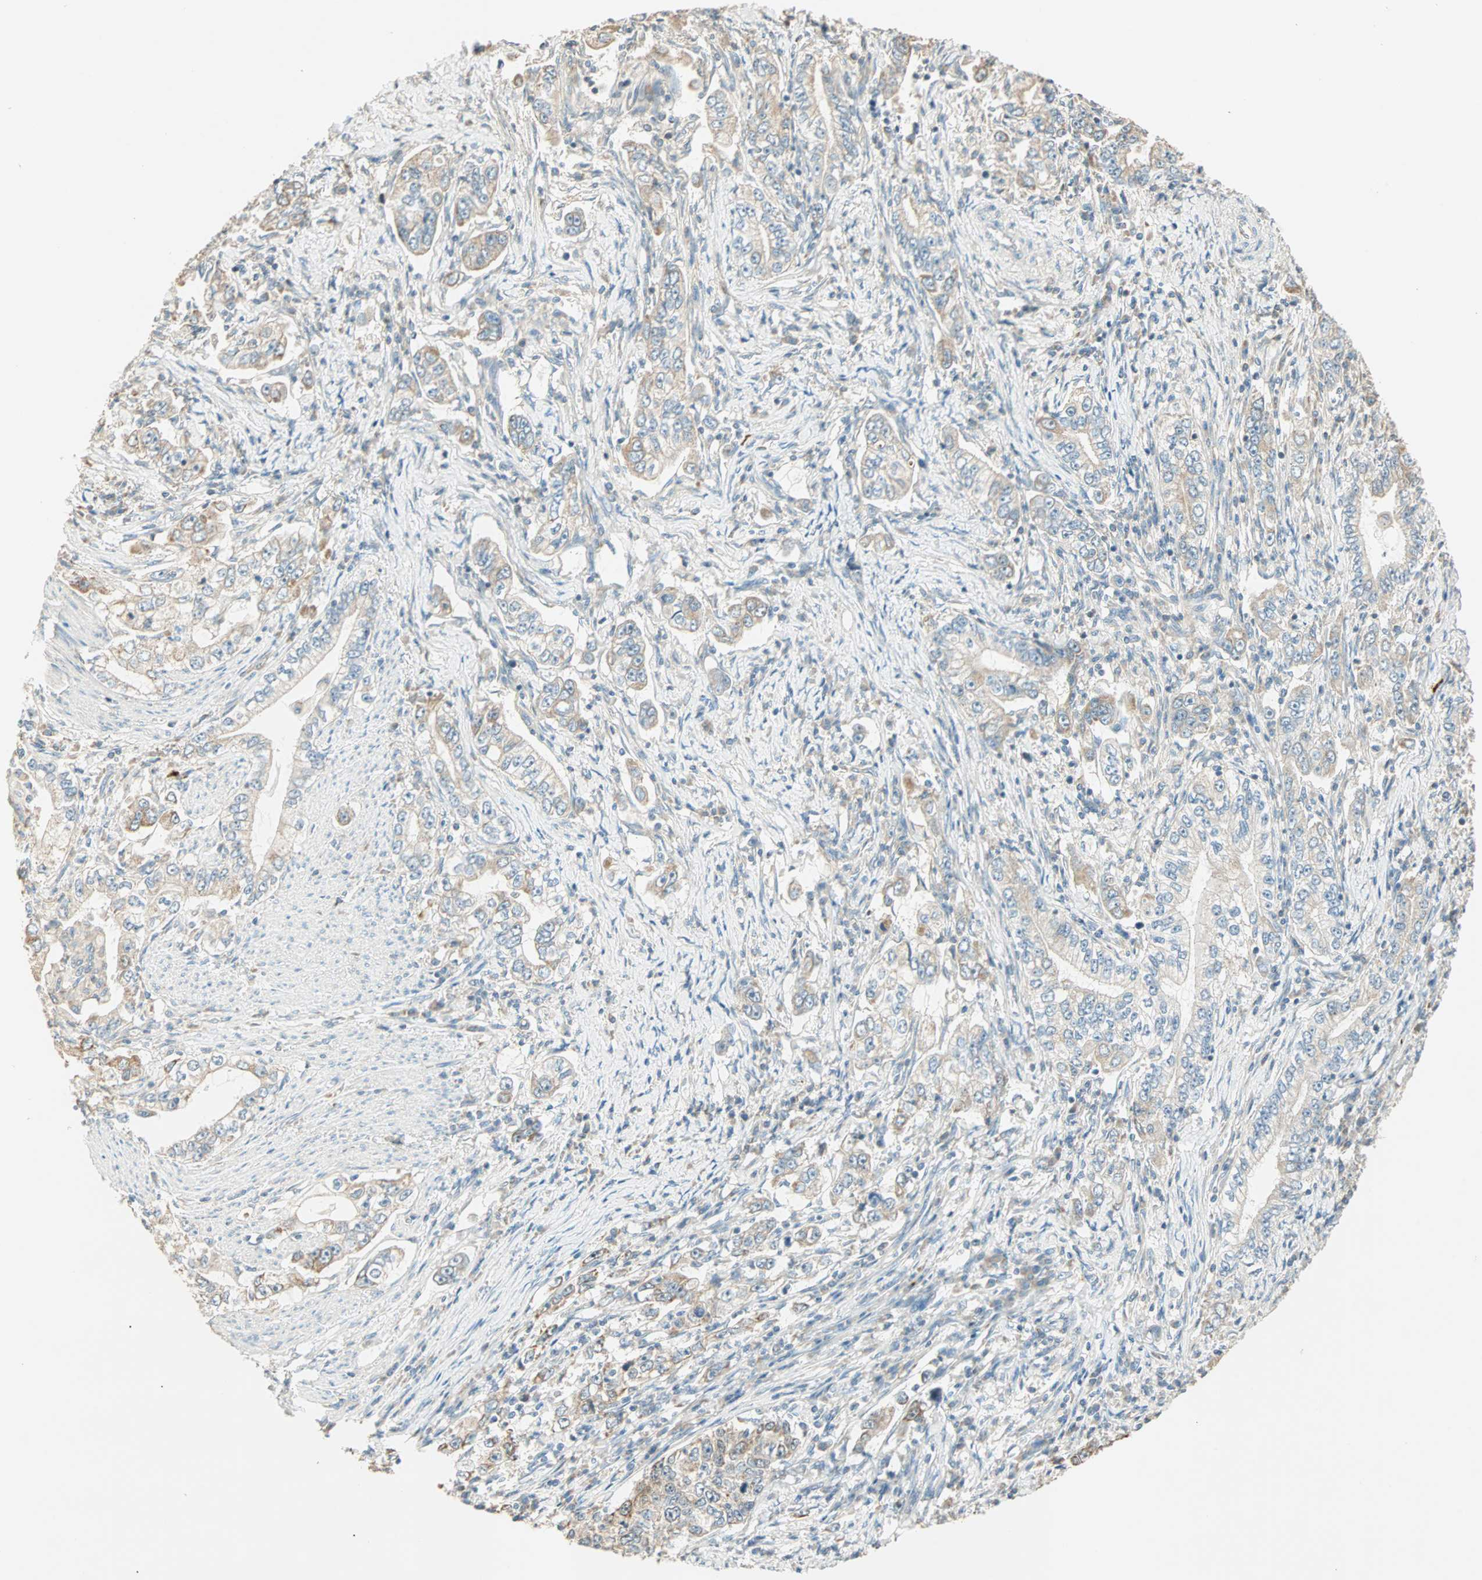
{"staining": {"intensity": "weak", "quantity": ">75%", "location": "cytoplasmic/membranous"}, "tissue": "stomach cancer", "cell_type": "Tumor cells", "image_type": "cancer", "snomed": [{"axis": "morphology", "description": "Adenocarcinoma, NOS"}, {"axis": "topography", "description": "Stomach, lower"}], "caption": "Weak cytoplasmic/membranous protein expression is present in approximately >75% of tumor cells in stomach cancer (adenocarcinoma).", "gene": "RAD18", "patient": {"sex": "female", "age": 72}}